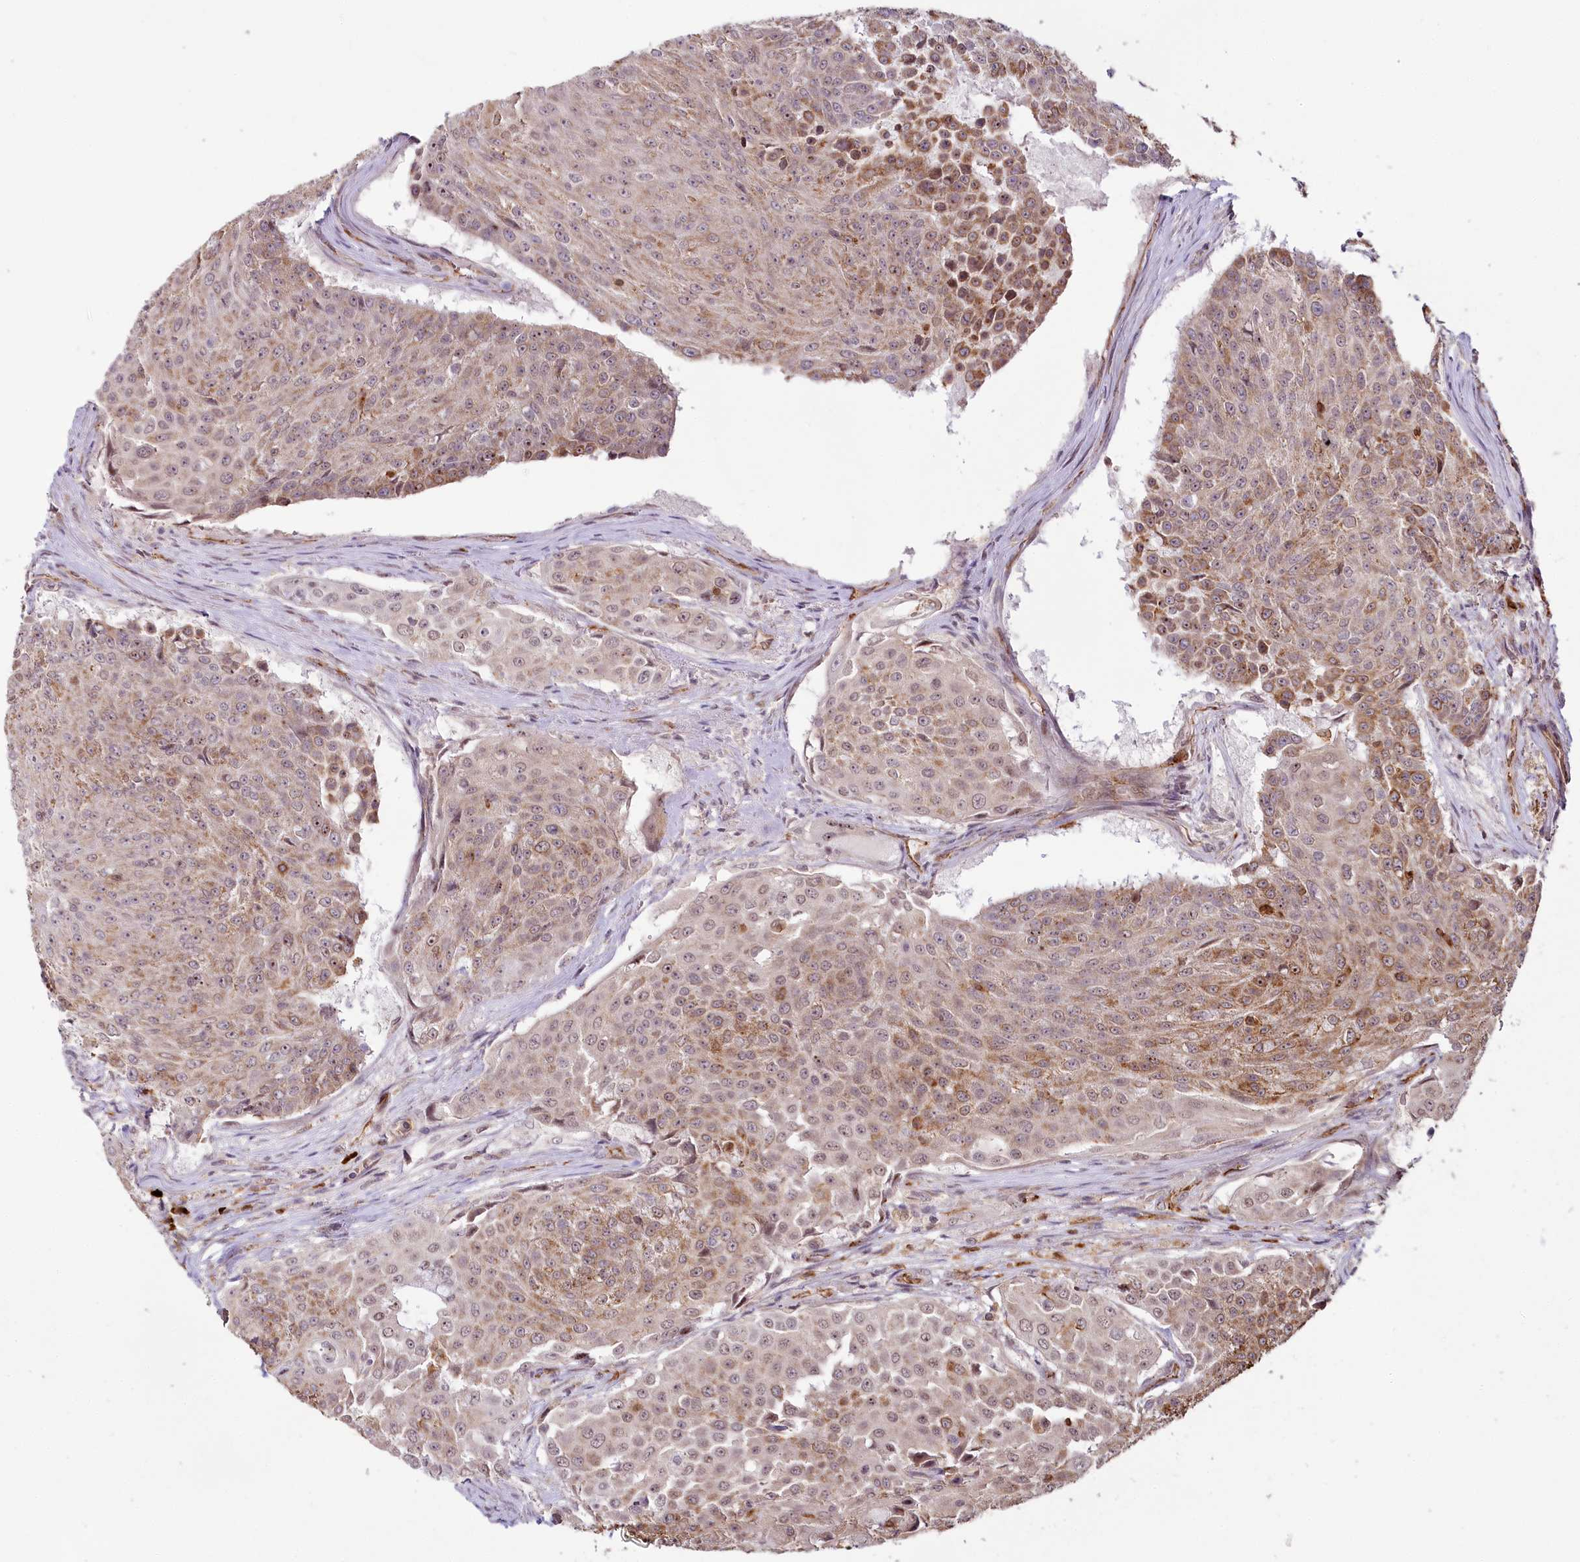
{"staining": {"intensity": "moderate", "quantity": ">75%", "location": "cytoplasmic/membranous,nuclear"}, "tissue": "urothelial cancer", "cell_type": "Tumor cells", "image_type": "cancer", "snomed": [{"axis": "morphology", "description": "Urothelial carcinoma, High grade"}, {"axis": "topography", "description": "Urinary bladder"}], "caption": "The image displays immunohistochemical staining of urothelial carcinoma (high-grade). There is moderate cytoplasmic/membranous and nuclear positivity is identified in about >75% of tumor cells. The staining was performed using DAB (3,3'-diaminobenzidine) to visualize the protein expression in brown, while the nuclei were stained in blue with hematoxylin (Magnification: 20x).", "gene": "ALKBH8", "patient": {"sex": "female", "age": 63}}